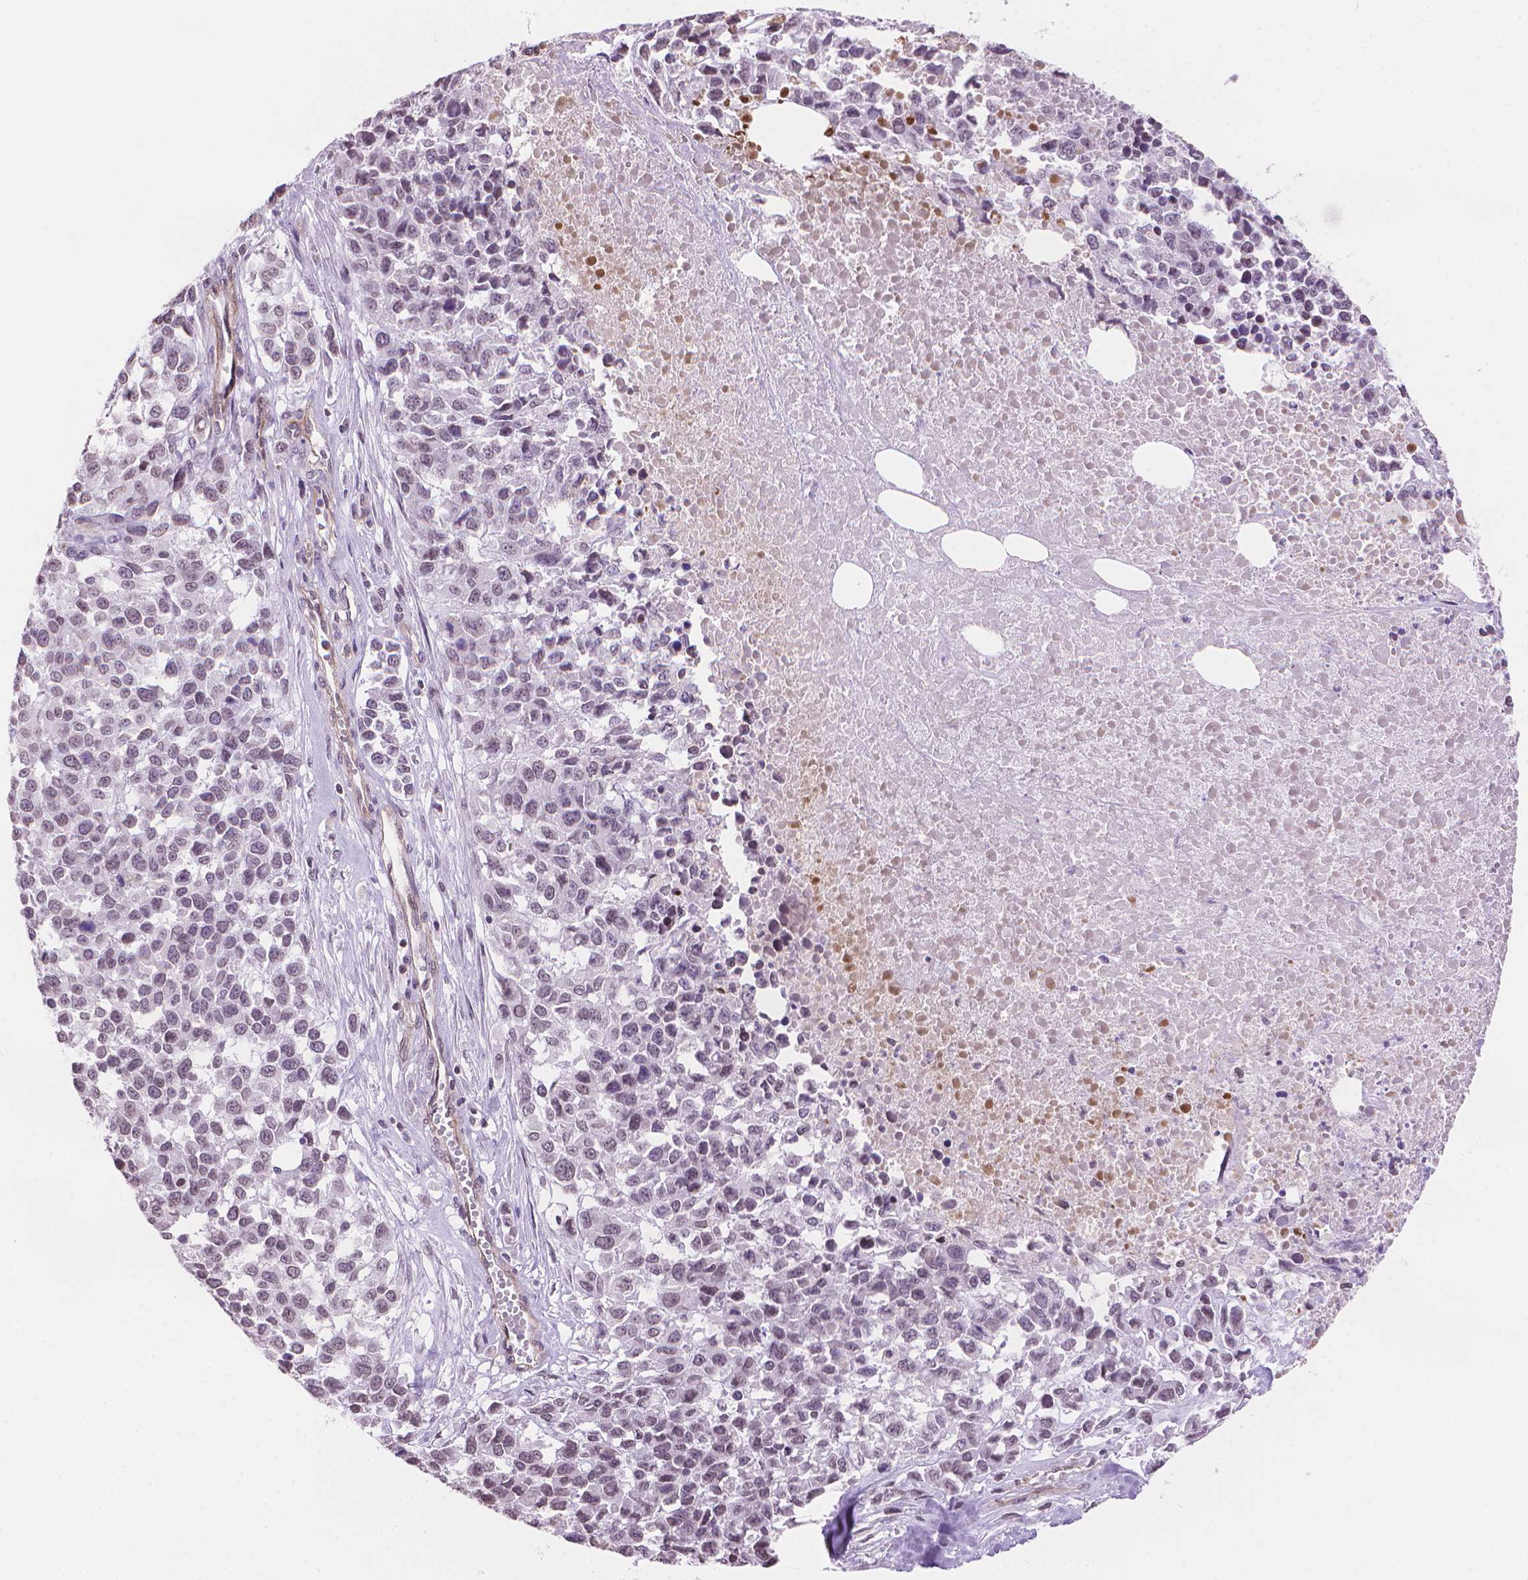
{"staining": {"intensity": "negative", "quantity": "none", "location": "none"}, "tissue": "melanoma", "cell_type": "Tumor cells", "image_type": "cancer", "snomed": [{"axis": "morphology", "description": "Malignant melanoma, Metastatic site"}, {"axis": "topography", "description": "Skin"}], "caption": "High power microscopy photomicrograph of an IHC photomicrograph of malignant melanoma (metastatic site), revealing no significant positivity in tumor cells.", "gene": "TMEM184A", "patient": {"sex": "male", "age": 84}}